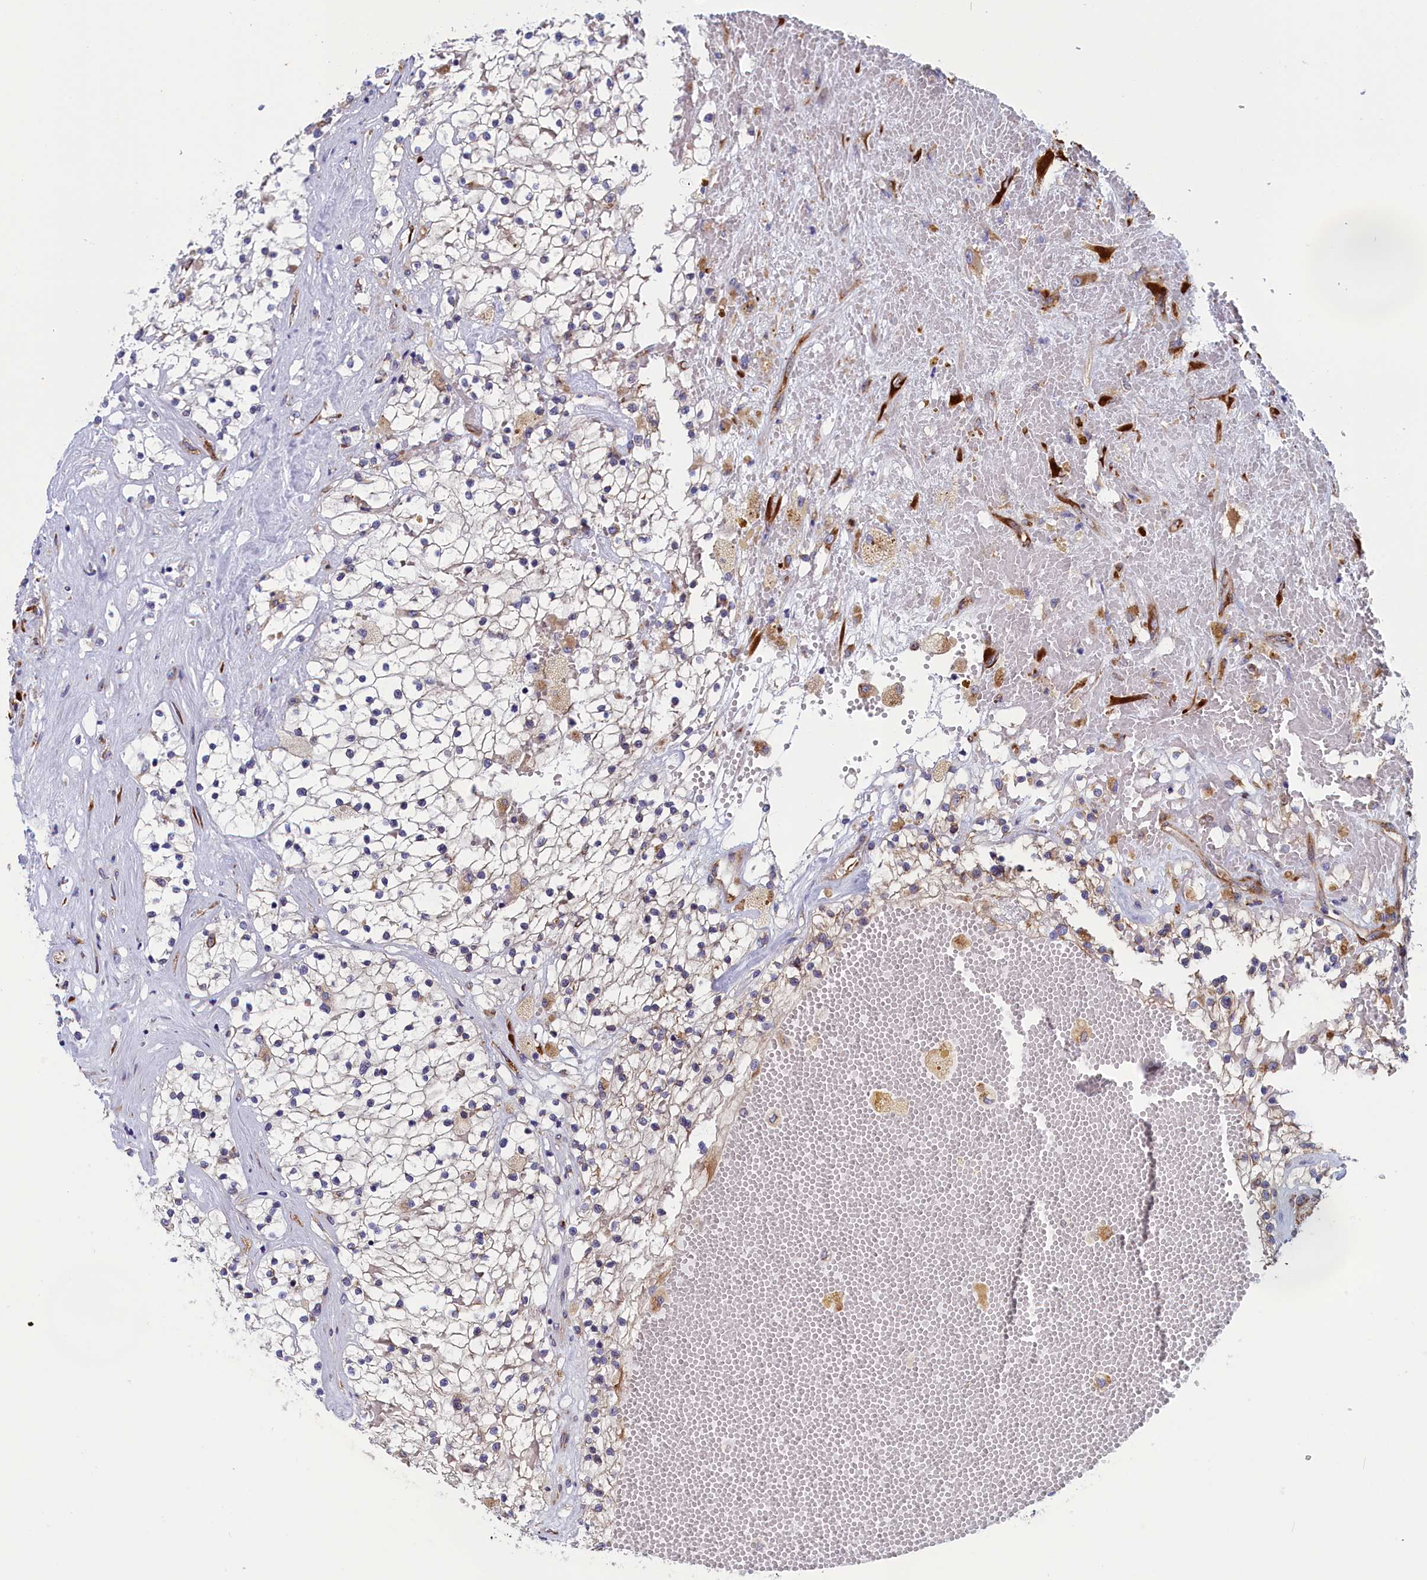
{"staining": {"intensity": "weak", "quantity": "<25%", "location": "cytoplasmic/membranous"}, "tissue": "renal cancer", "cell_type": "Tumor cells", "image_type": "cancer", "snomed": [{"axis": "morphology", "description": "Normal tissue, NOS"}, {"axis": "morphology", "description": "Adenocarcinoma, NOS"}, {"axis": "topography", "description": "Kidney"}], "caption": "Micrograph shows no significant protein staining in tumor cells of renal cancer. (DAB (3,3'-diaminobenzidine) immunohistochemistry (IHC) visualized using brightfield microscopy, high magnification).", "gene": "CCDC68", "patient": {"sex": "male", "age": 68}}